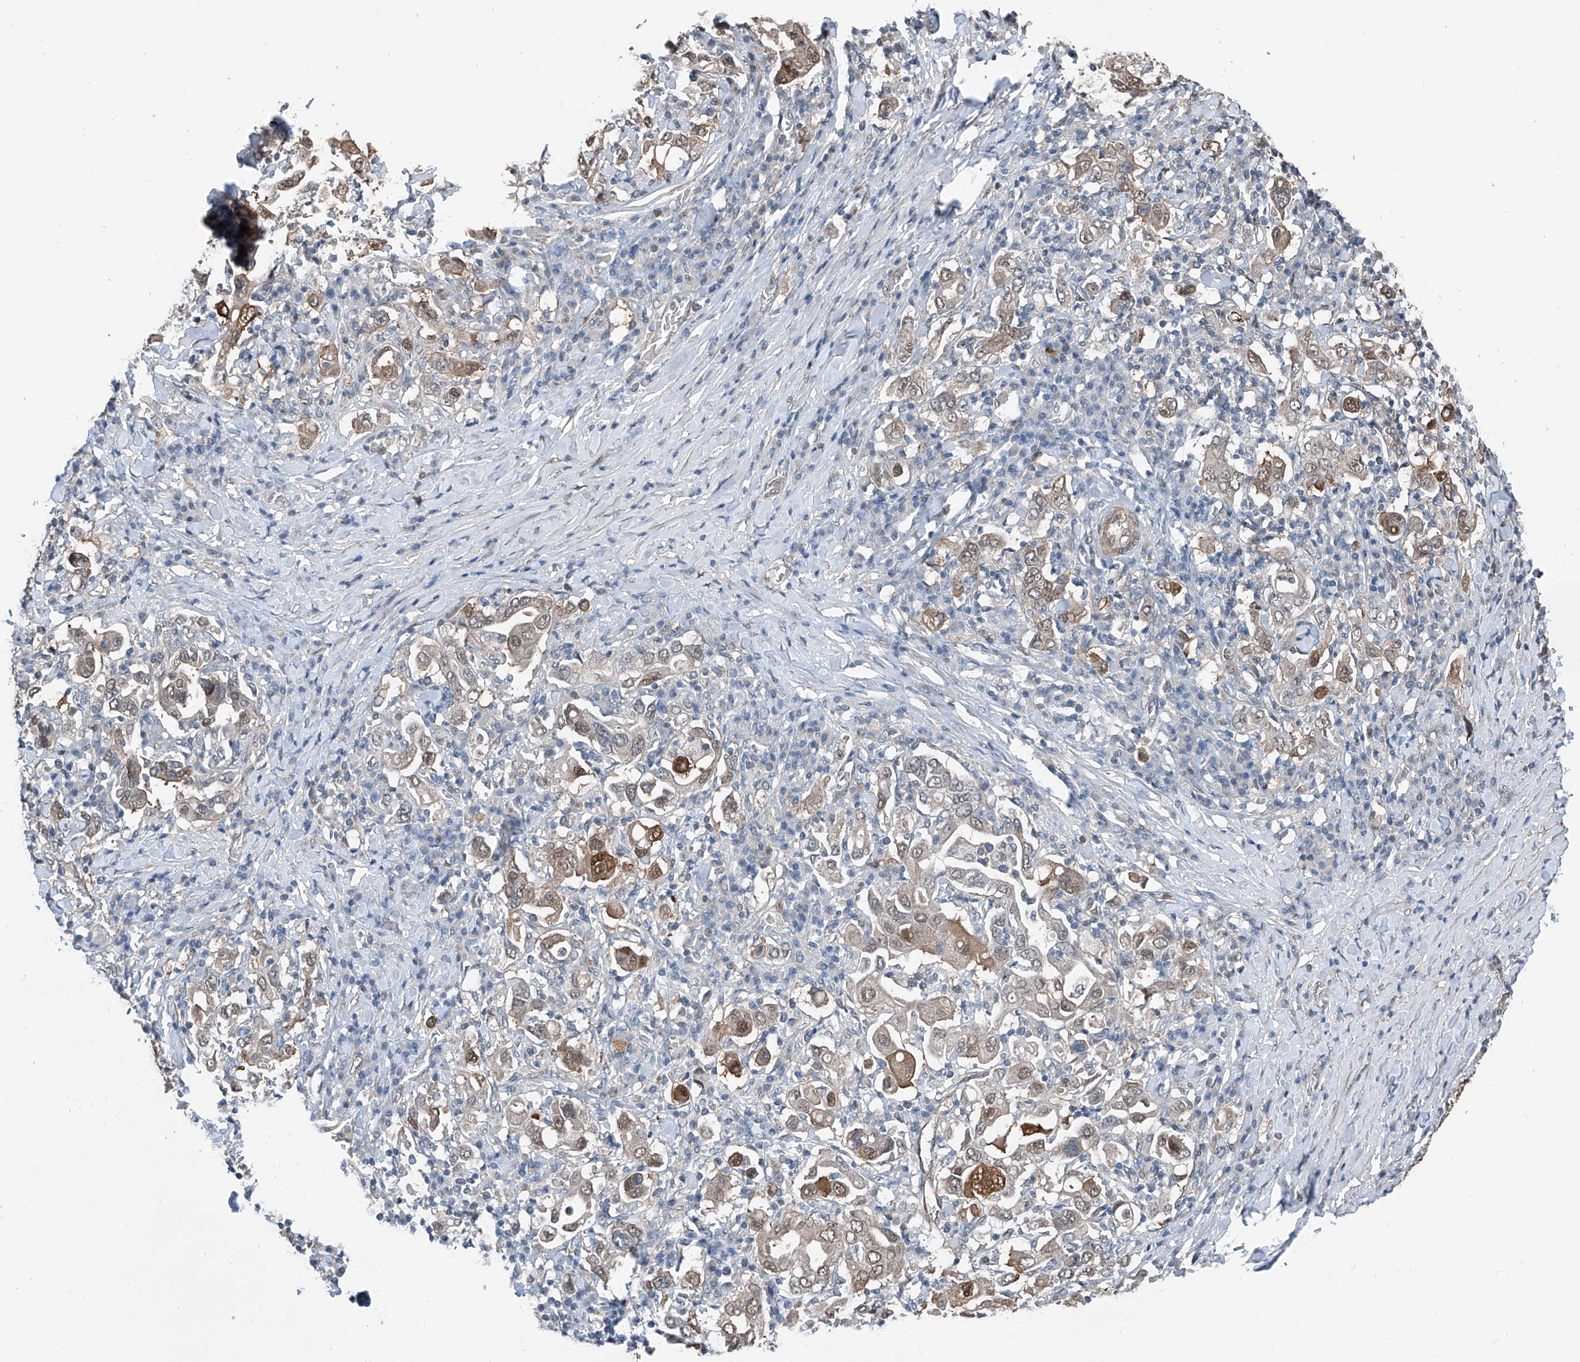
{"staining": {"intensity": "strong", "quantity": "<25%", "location": "cytoplasmic/membranous,nuclear"}, "tissue": "stomach cancer", "cell_type": "Tumor cells", "image_type": "cancer", "snomed": [{"axis": "morphology", "description": "Adenocarcinoma, NOS"}, {"axis": "topography", "description": "Stomach, upper"}], "caption": "Immunohistochemical staining of human stomach cancer shows medium levels of strong cytoplasmic/membranous and nuclear positivity in approximately <25% of tumor cells.", "gene": "HSPA6", "patient": {"sex": "male", "age": 62}}